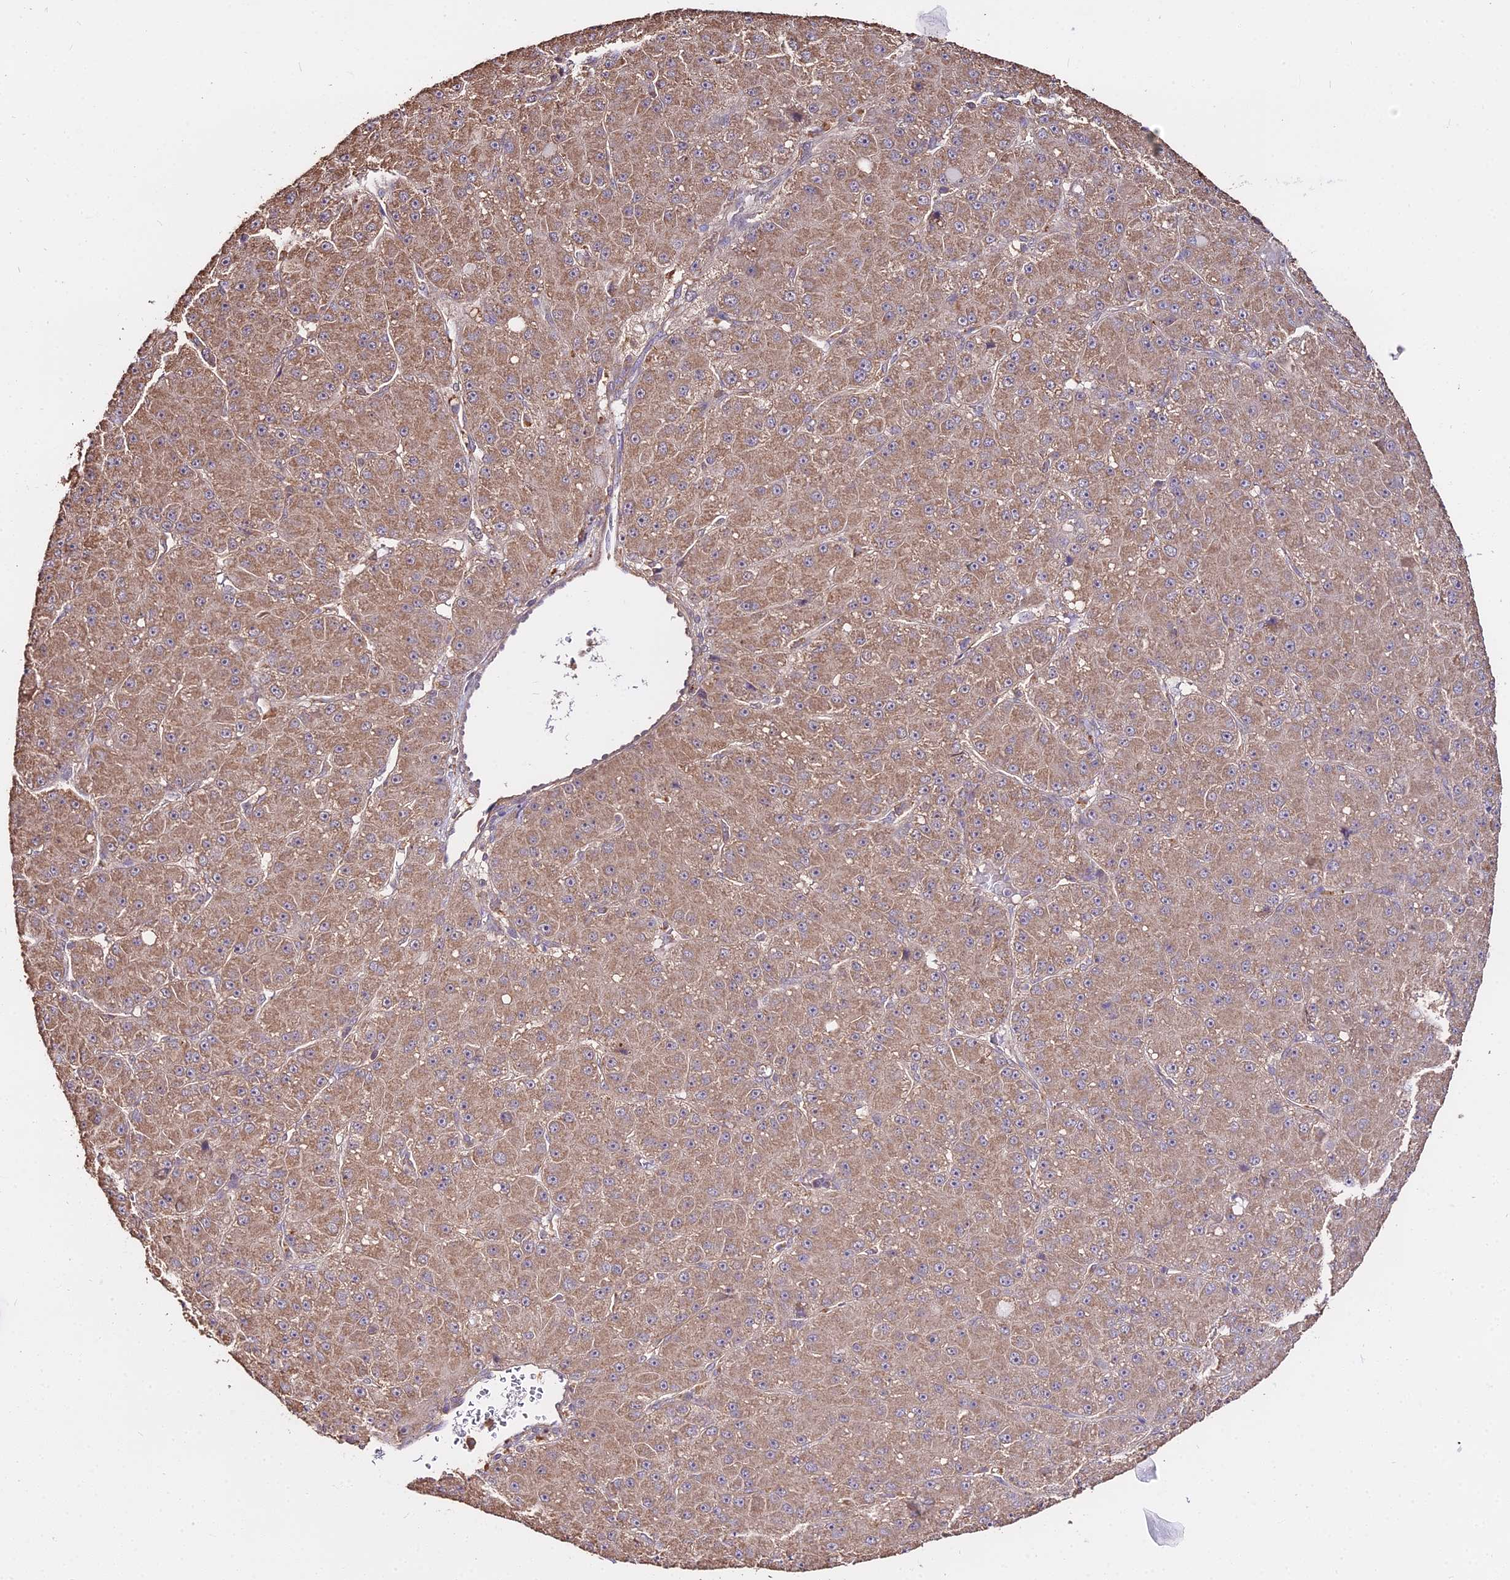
{"staining": {"intensity": "moderate", "quantity": ">75%", "location": "cytoplasmic/membranous"}, "tissue": "liver cancer", "cell_type": "Tumor cells", "image_type": "cancer", "snomed": [{"axis": "morphology", "description": "Carcinoma, Hepatocellular, NOS"}, {"axis": "topography", "description": "Liver"}], "caption": "Tumor cells display medium levels of moderate cytoplasmic/membranous staining in about >75% of cells in hepatocellular carcinoma (liver).", "gene": "METTL13", "patient": {"sex": "male", "age": 67}}